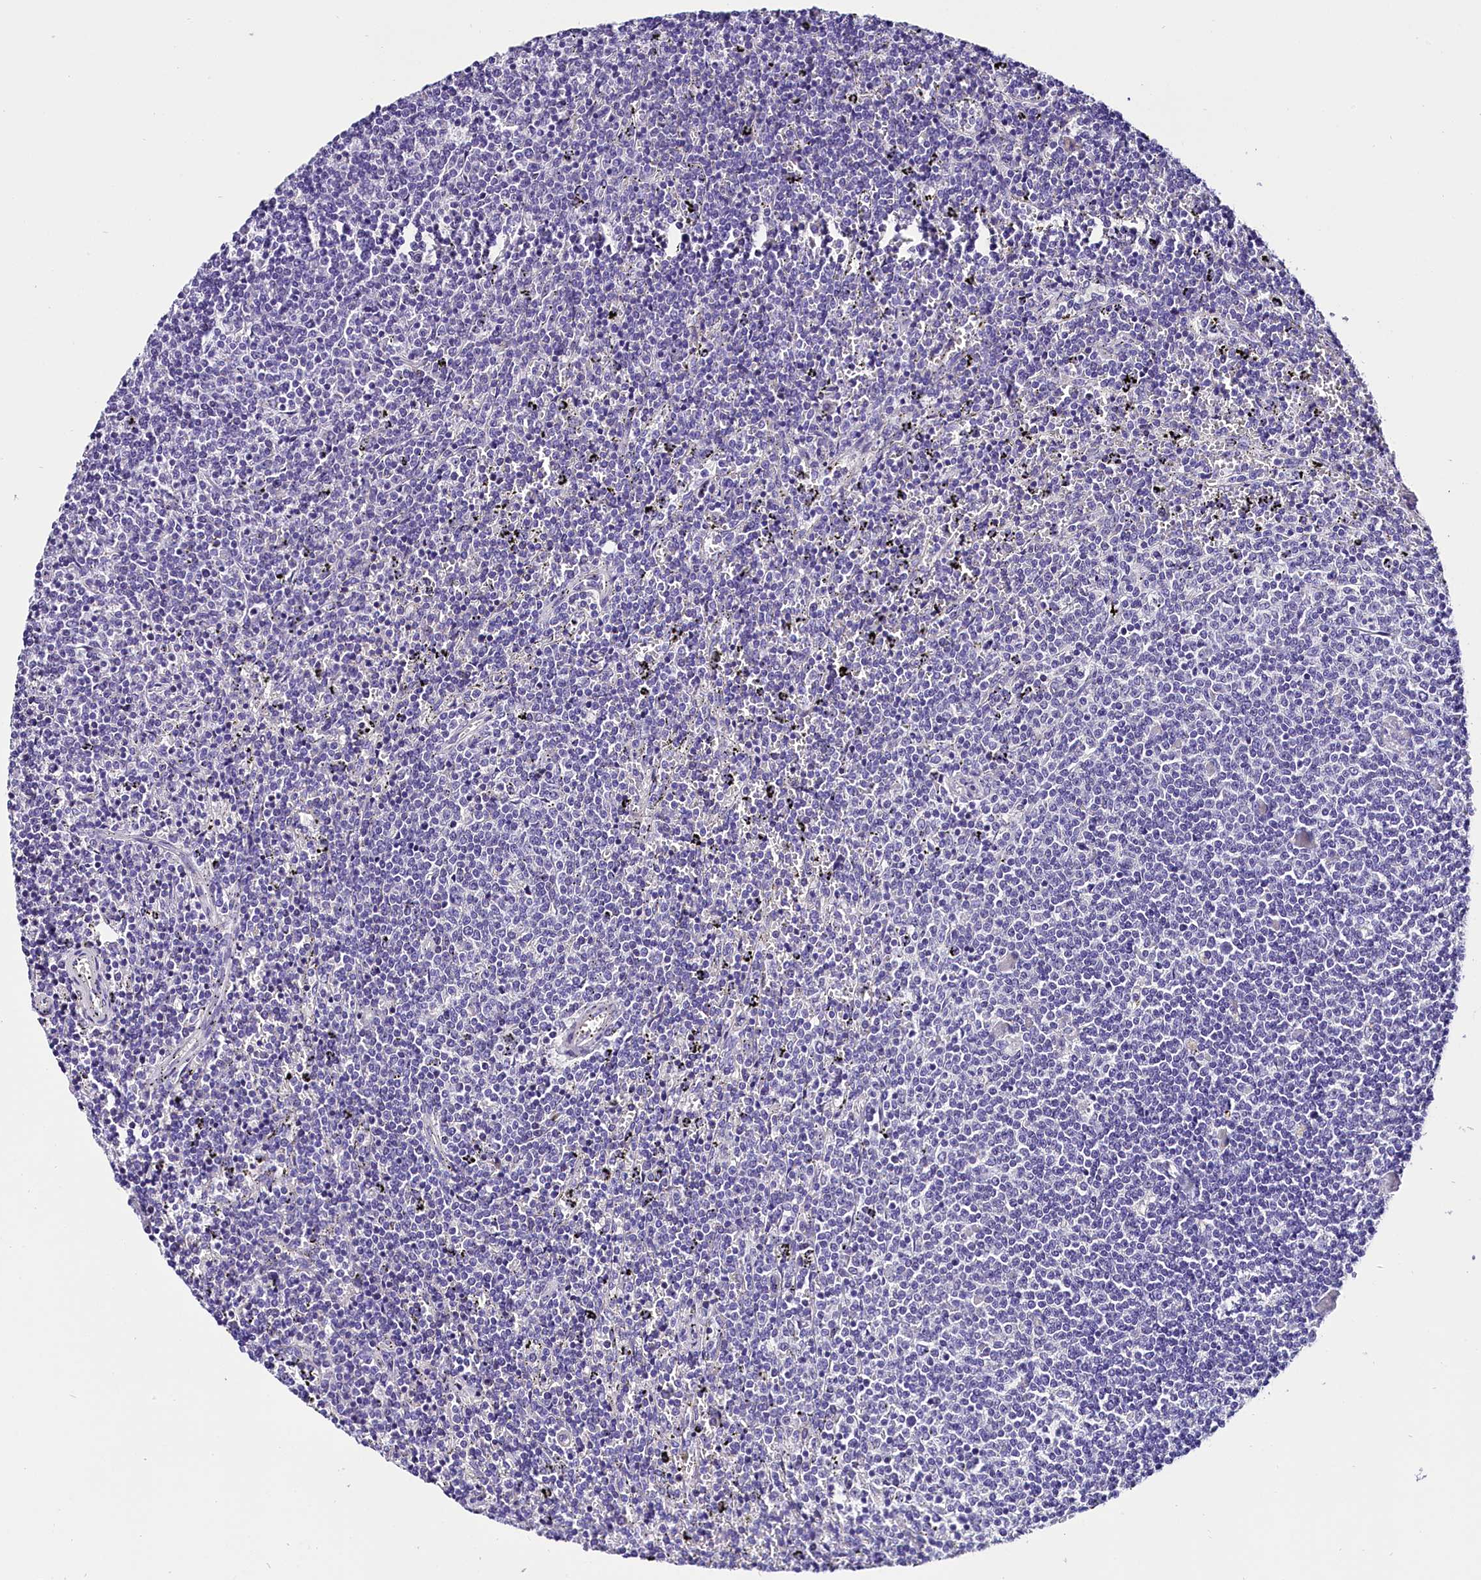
{"staining": {"intensity": "negative", "quantity": "none", "location": "none"}, "tissue": "lymphoma", "cell_type": "Tumor cells", "image_type": "cancer", "snomed": [{"axis": "morphology", "description": "Malignant lymphoma, non-Hodgkin's type, Low grade"}, {"axis": "topography", "description": "Spleen"}], "caption": "Lymphoma was stained to show a protein in brown. There is no significant staining in tumor cells.", "gene": "ACAA2", "patient": {"sex": "female", "age": 50}}